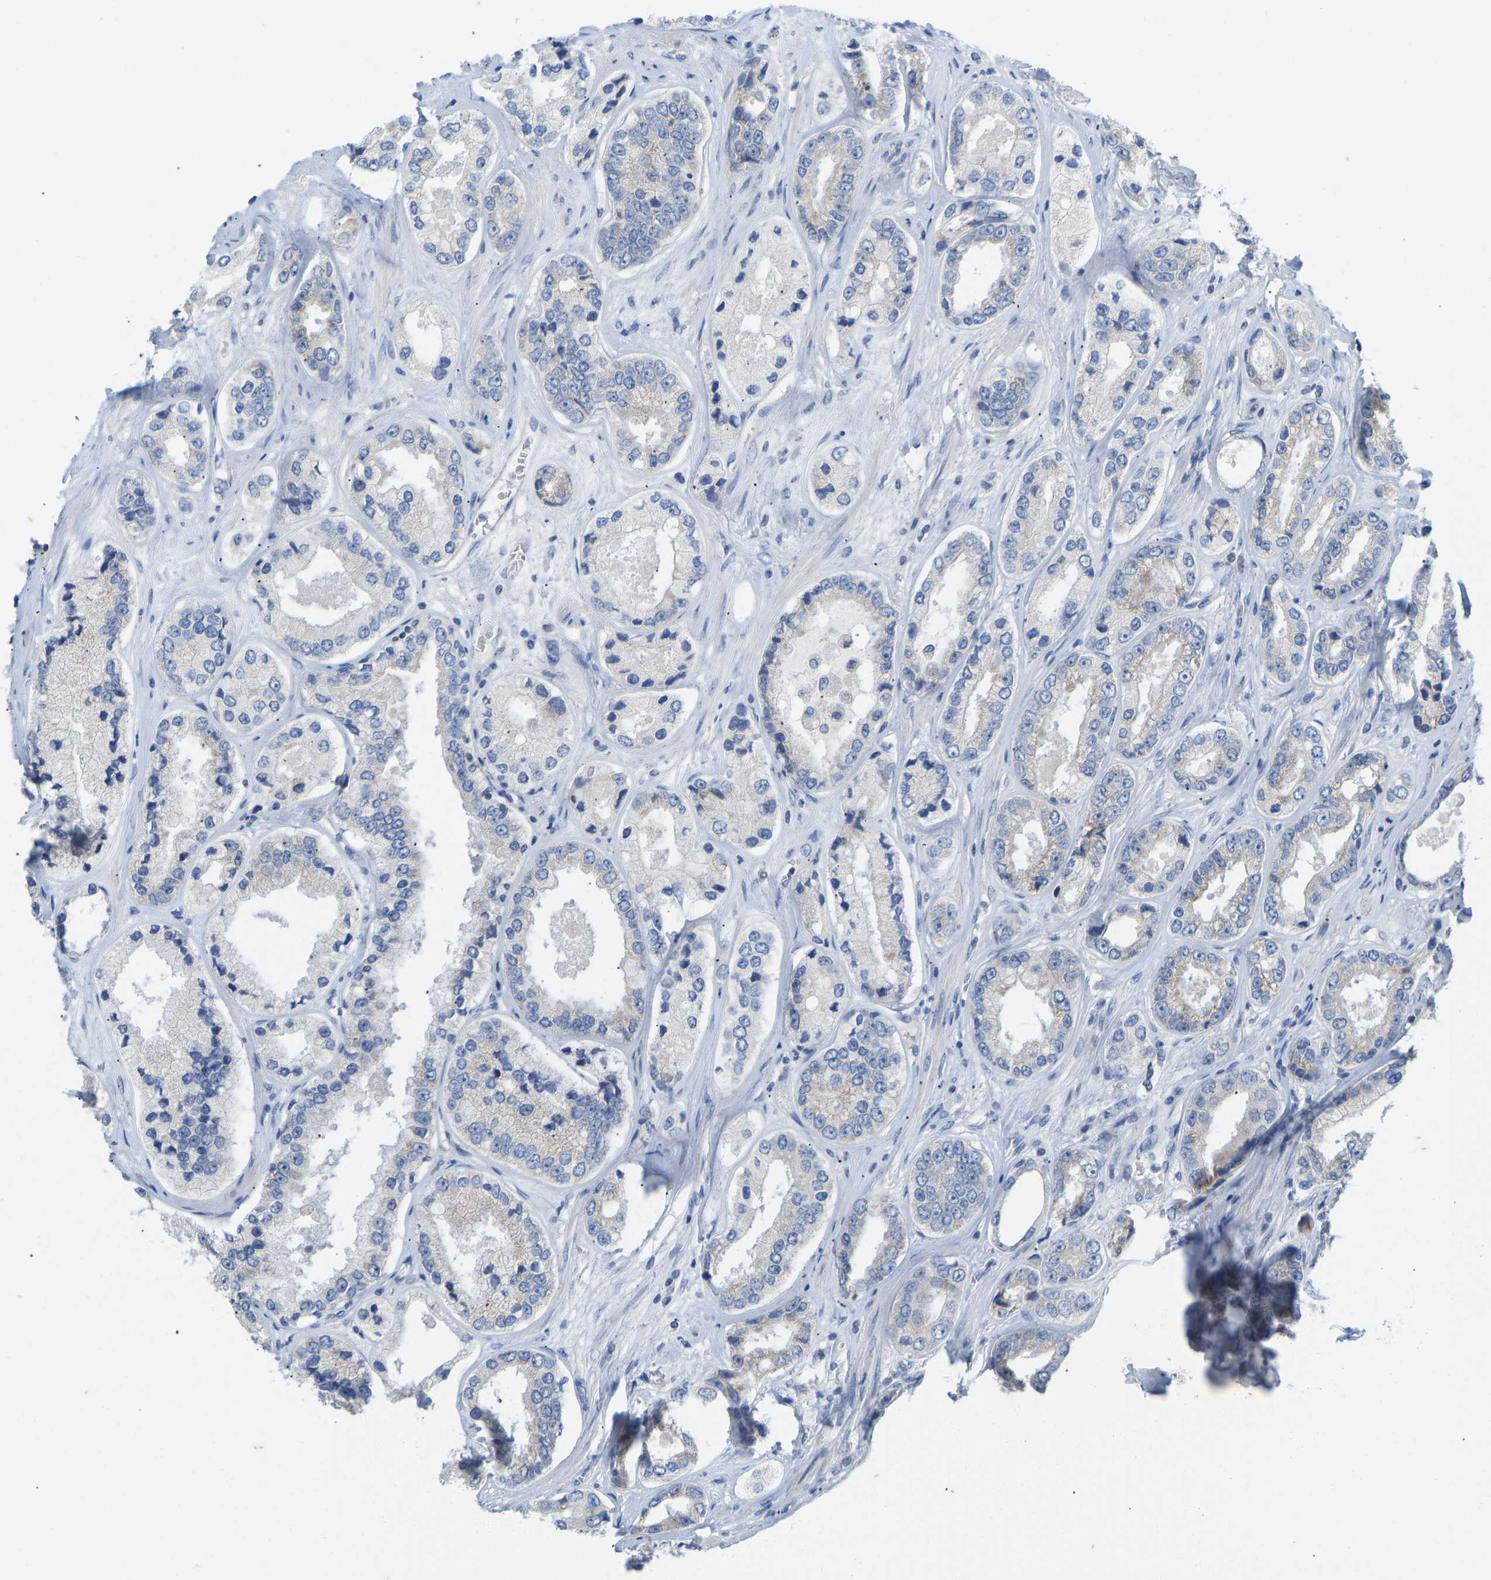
{"staining": {"intensity": "moderate", "quantity": "<25%", "location": "cytoplasmic/membranous"}, "tissue": "prostate cancer", "cell_type": "Tumor cells", "image_type": "cancer", "snomed": [{"axis": "morphology", "description": "Adenocarcinoma, High grade"}, {"axis": "topography", "description": "Prostate"}], "caption": "IHC of human prostate cancer (adenocarcinoma (high-grade)) exhibits low levels of moderate cytoplasmic/membranous expression in about <25% of tumor cells.", "gene": "OLIG2", "patient": {"sex": "male", "age": 61}}